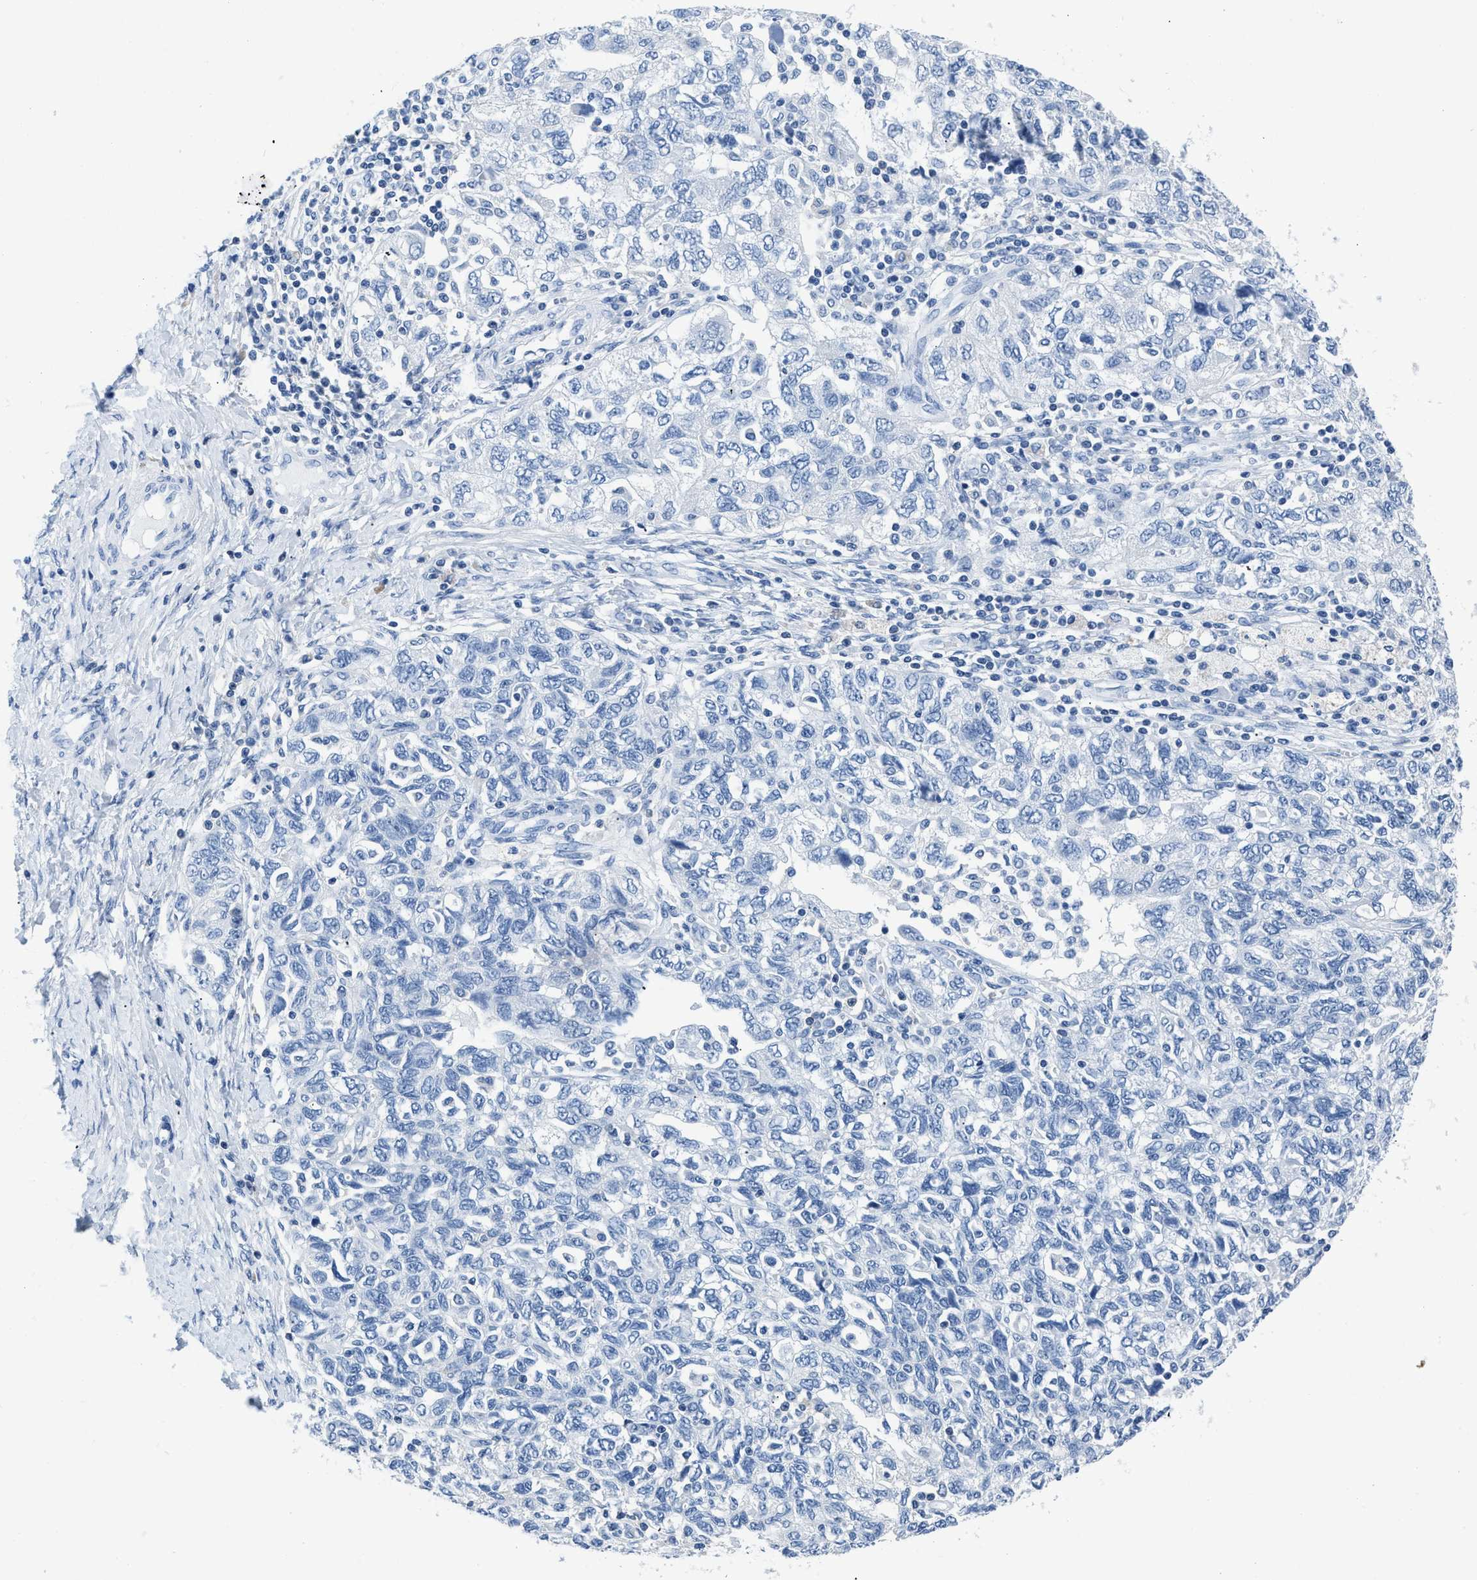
{"staining": {"intensity": "negative", "quantity": "none", "location": "none"}, "tissue": "ovarian cancer", "cell_type": "Tumor cells", "image_type": "cancer", "snomed": [{"axis": "morphology", "description": "Carcinoma, NOS"}, {"axis": "morphology", "description": "Cystadenocarcinoma, serous, NOS"}, {"axis": "topography", "description": "Ovary"}], "caption": "DAB immunohistochemical staining of ovarian cancer (serous cystadenocarcinoma) exhibits no significant expression in tumor cells.", "gene": "NFATC2", "patient": {"sex": "female", "age": 69}}